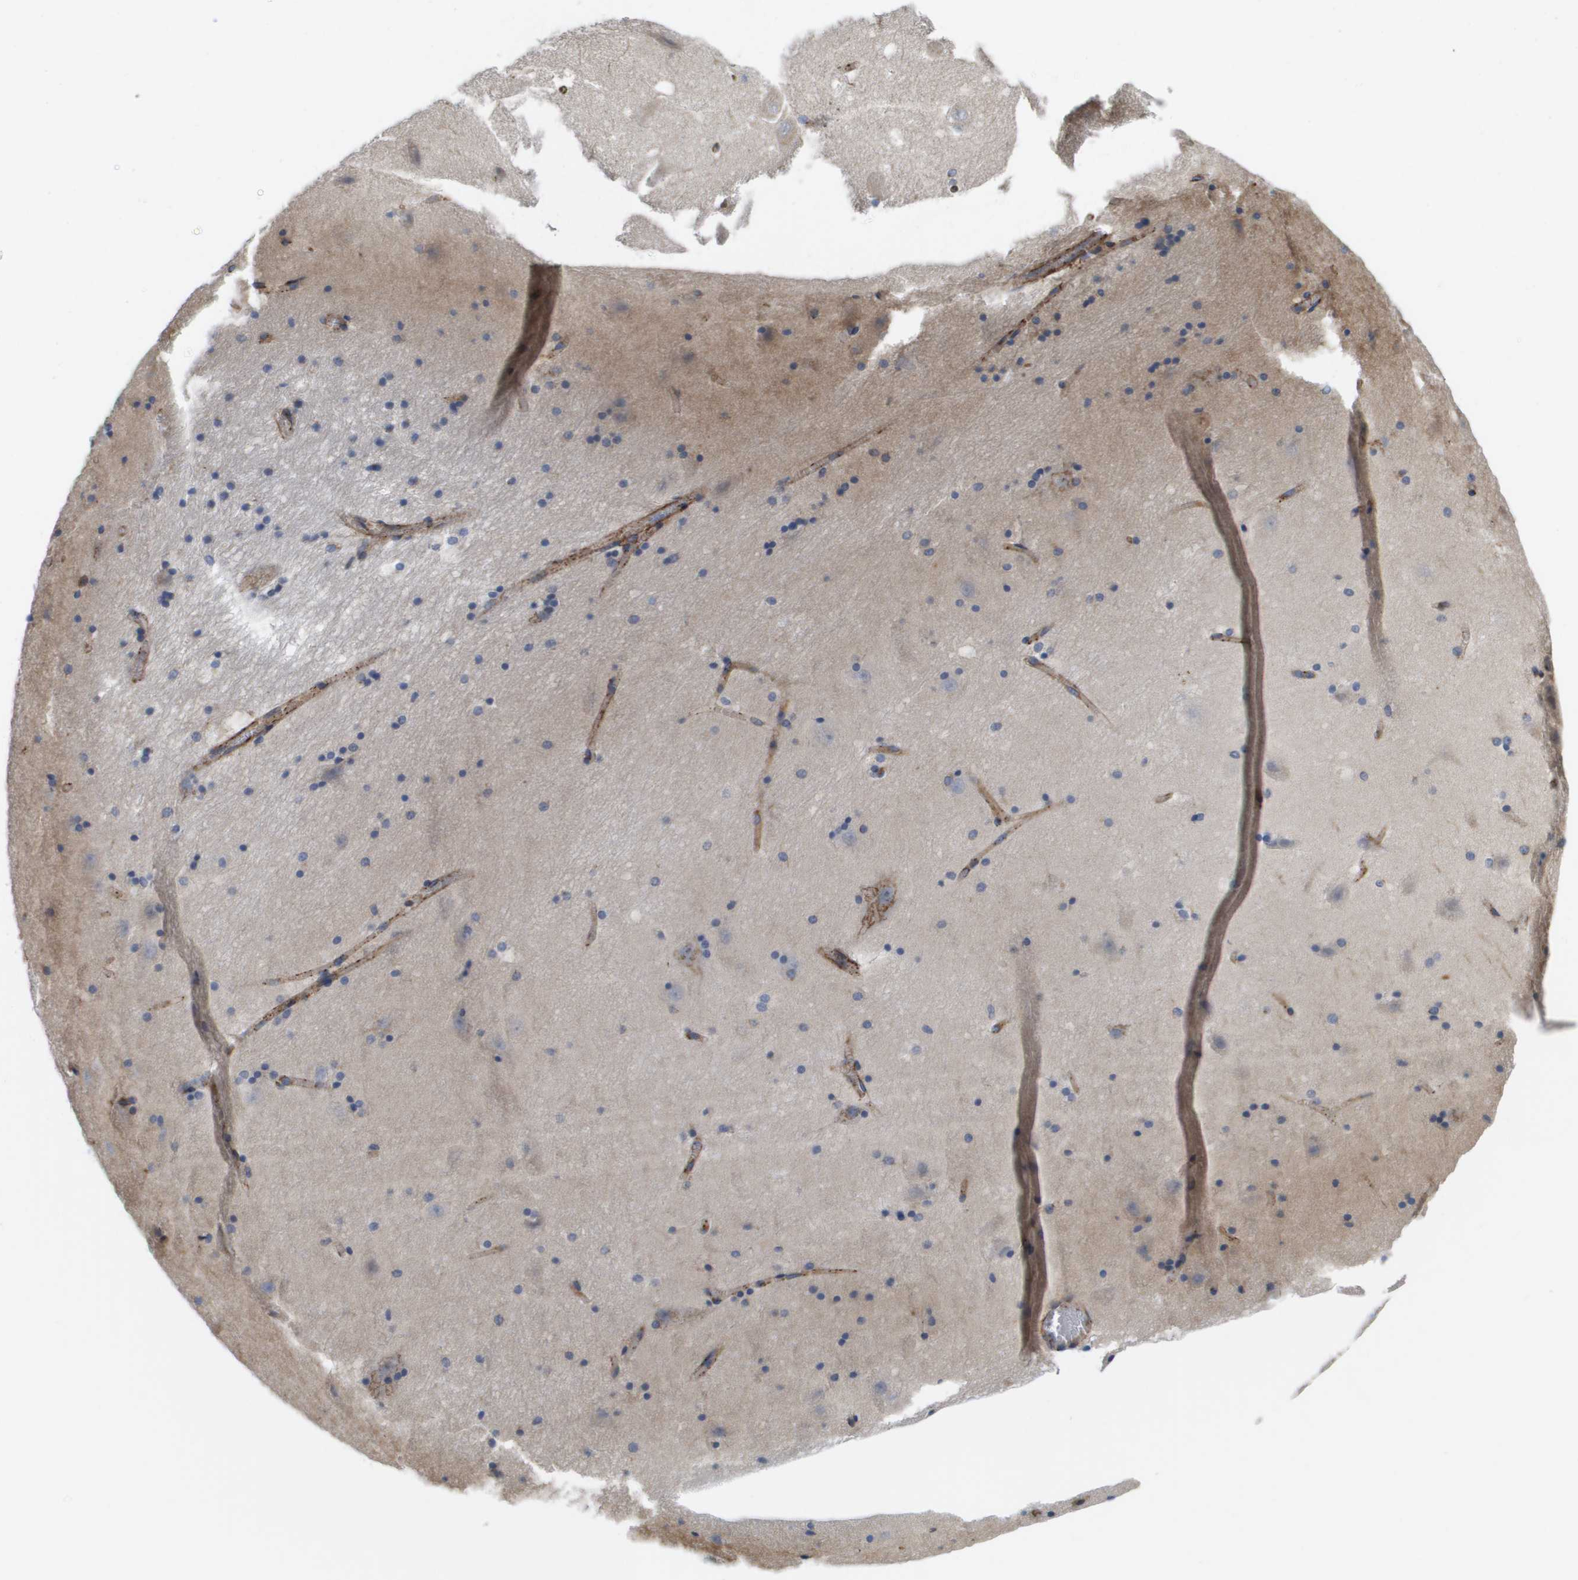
{"staining": {"intensity": "weak", "quantity": "<25%", "location": "cytoplasmic/membranous"}, "tissue": "hippocampus", "cell_type": "Glial cells", "image_type": "normal", "snomed": [{"axis": "morphology", "description": "Normal tissue, NOS"}, {"axis": "topography", "description": "Hippocampus"}], "caption": "The immunohistochemistry histopathology image has no significant expression in glial cells of hippocampus. (Brightfield microscopy of DAB immunohistochemistry at high magnification).", "gene": "BST2", "patient": {"sex": "male", "age": 45}}